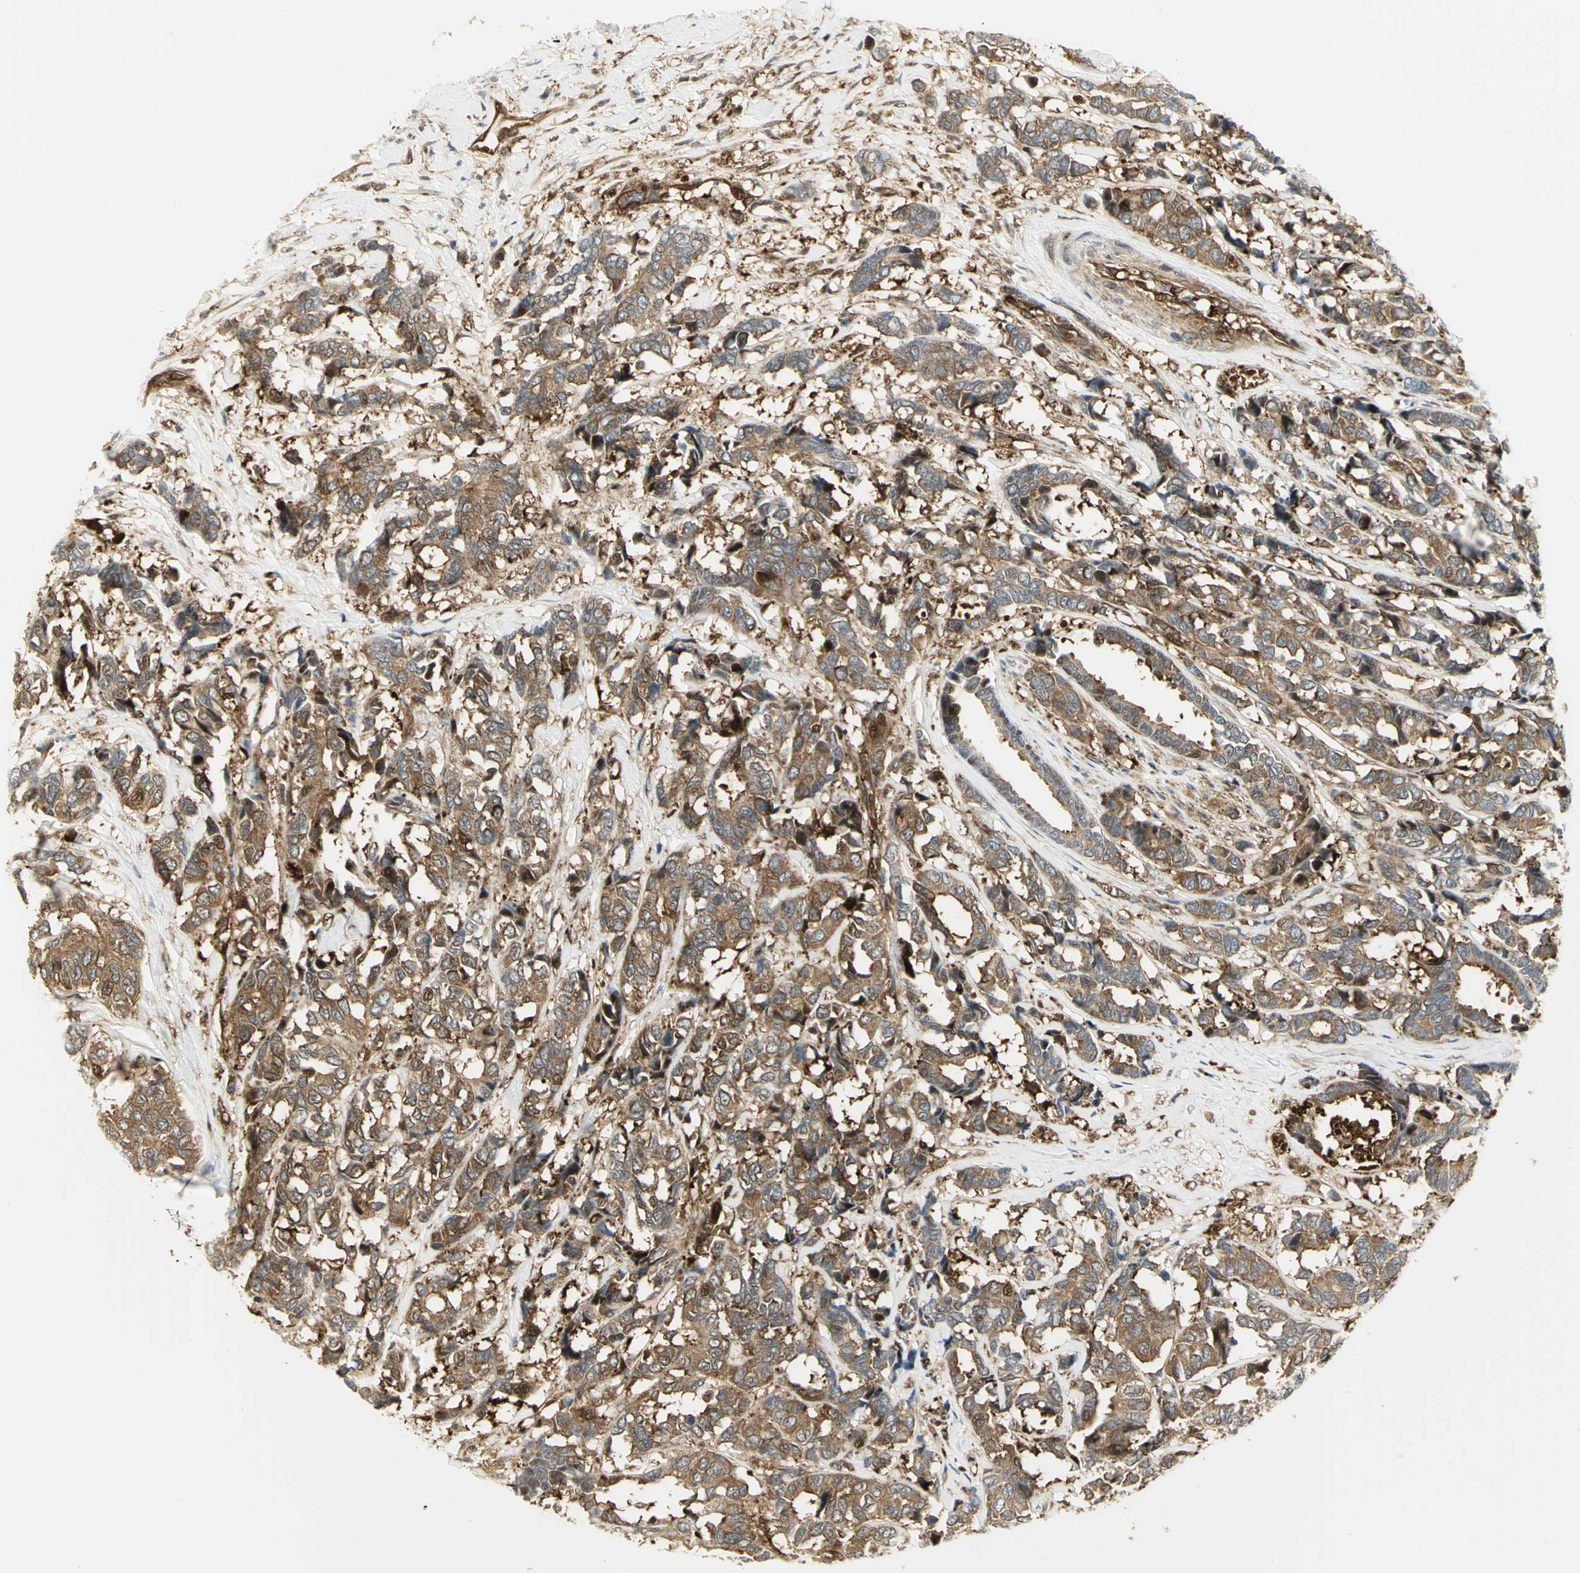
{"staining": {"intensity": "moderate", "quantity": ">75%", "location": "cytoplasmic/membranous"}, "tissue": "breast cancer", "cell_type": "Tumor cells", "image_type": "cancer", "snomed": [{"axis": "morphology", "description": "Duct carcinoma"}, {"axis": "topography", "description": "Breast"}], "caption": "Human breast infiltrating ductal carcinoma stained with a brown dye reveals moderate cytoplasmic/membranous positive positivity in approximately >75% of tumor cells.", "gene": "EEA1", "patient": {"sex": "female", "age": 87}}